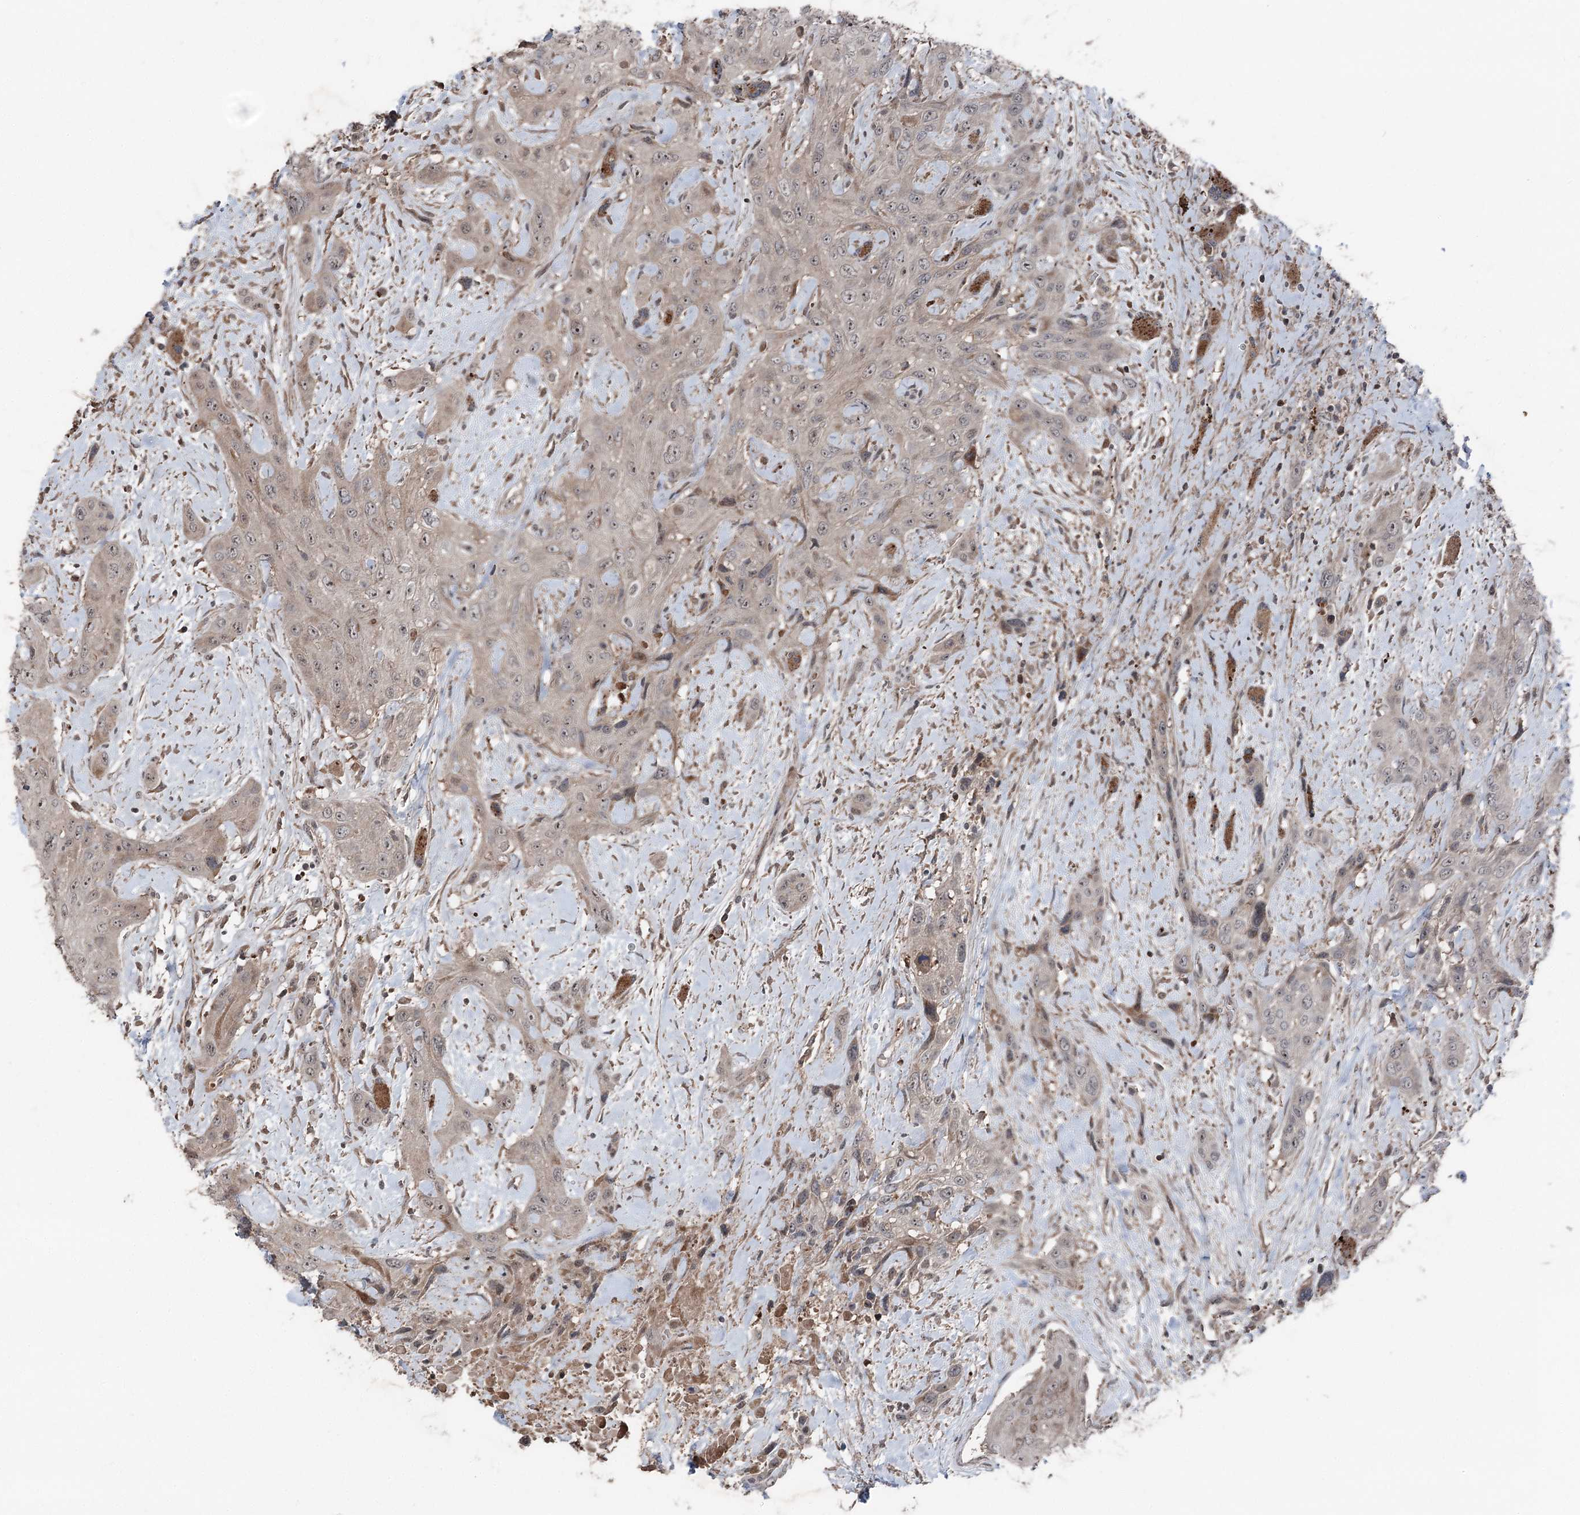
{"staining": {"intensity": "weak", "quantity": "25%-75%", "location": "cytoplasmic/membranous,nuclear"}, "tissue": "head and neck cancer", "cell_type": "Tumor cells", "image_type": "cancer", "snomed": [{"axis": "morphology", "description": "Squamous cell carcinoma, NOS"}, {"axis": "topography", "description": "Head-Neck"}], "caption": "IHC (DAB) staining of human head and neck cancer exhibits weak cytoplasmic/membranous and nuclear protein staining in approximately 25%-75% of tumor cells.", "gene": "MAPK8IP2", "patient": {"sex": "male", "age": 81}}